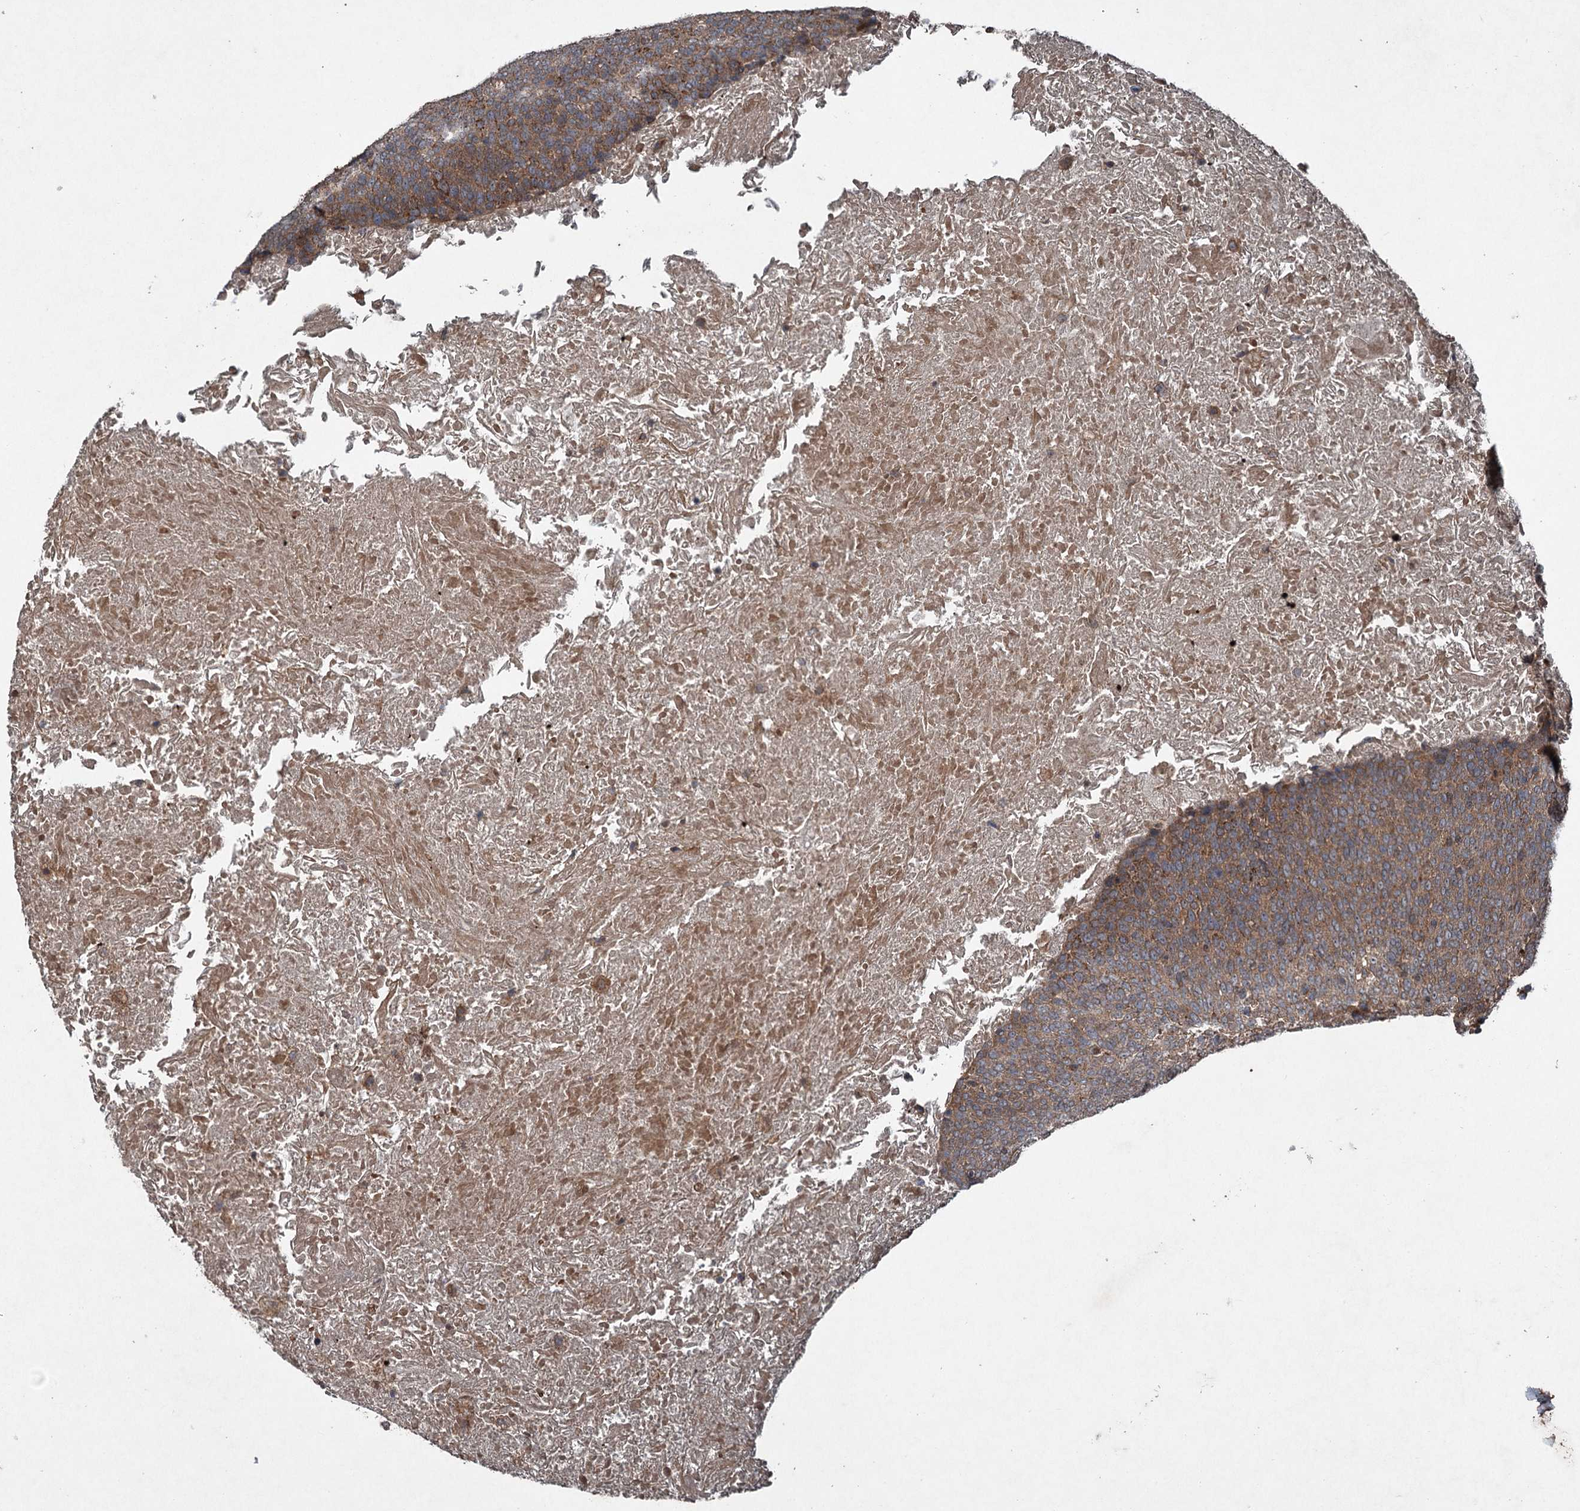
{"staining": {"intensity": "moderate", "quantity": ">75%", "location": "cytoplasmic/membranous"}, "tissue": "head and neck cancer", "cell_type": "Tumor cells", "image_type": "cancer", "snomed": [{"axis": "morphology", "description": "Squamous cell carcinoma, NOS"}, {"axis": "morphology", "description": "Squamous cell carcinoma, metastatic, NOS"}, {"axis": "topography", "description": "Lymph node"}, {"axis": "topography", "description": "Head-Neck"}], "caption": "A high-resolution histopathology image shows IHC staining of metastatic squamous cell carcinoma (head and neck), which demonstrates moderate cytoplasmic/membranous positivity in about >75% of tumor cells. The protein is stained brown, and the nuclei are stained in blue (DAB (3,3'-diaminobenzidine) IHC with brightfield microscopy, high magnification).", "gene": "ALAS1", "patient": {"sex": "male", "age": 62}}